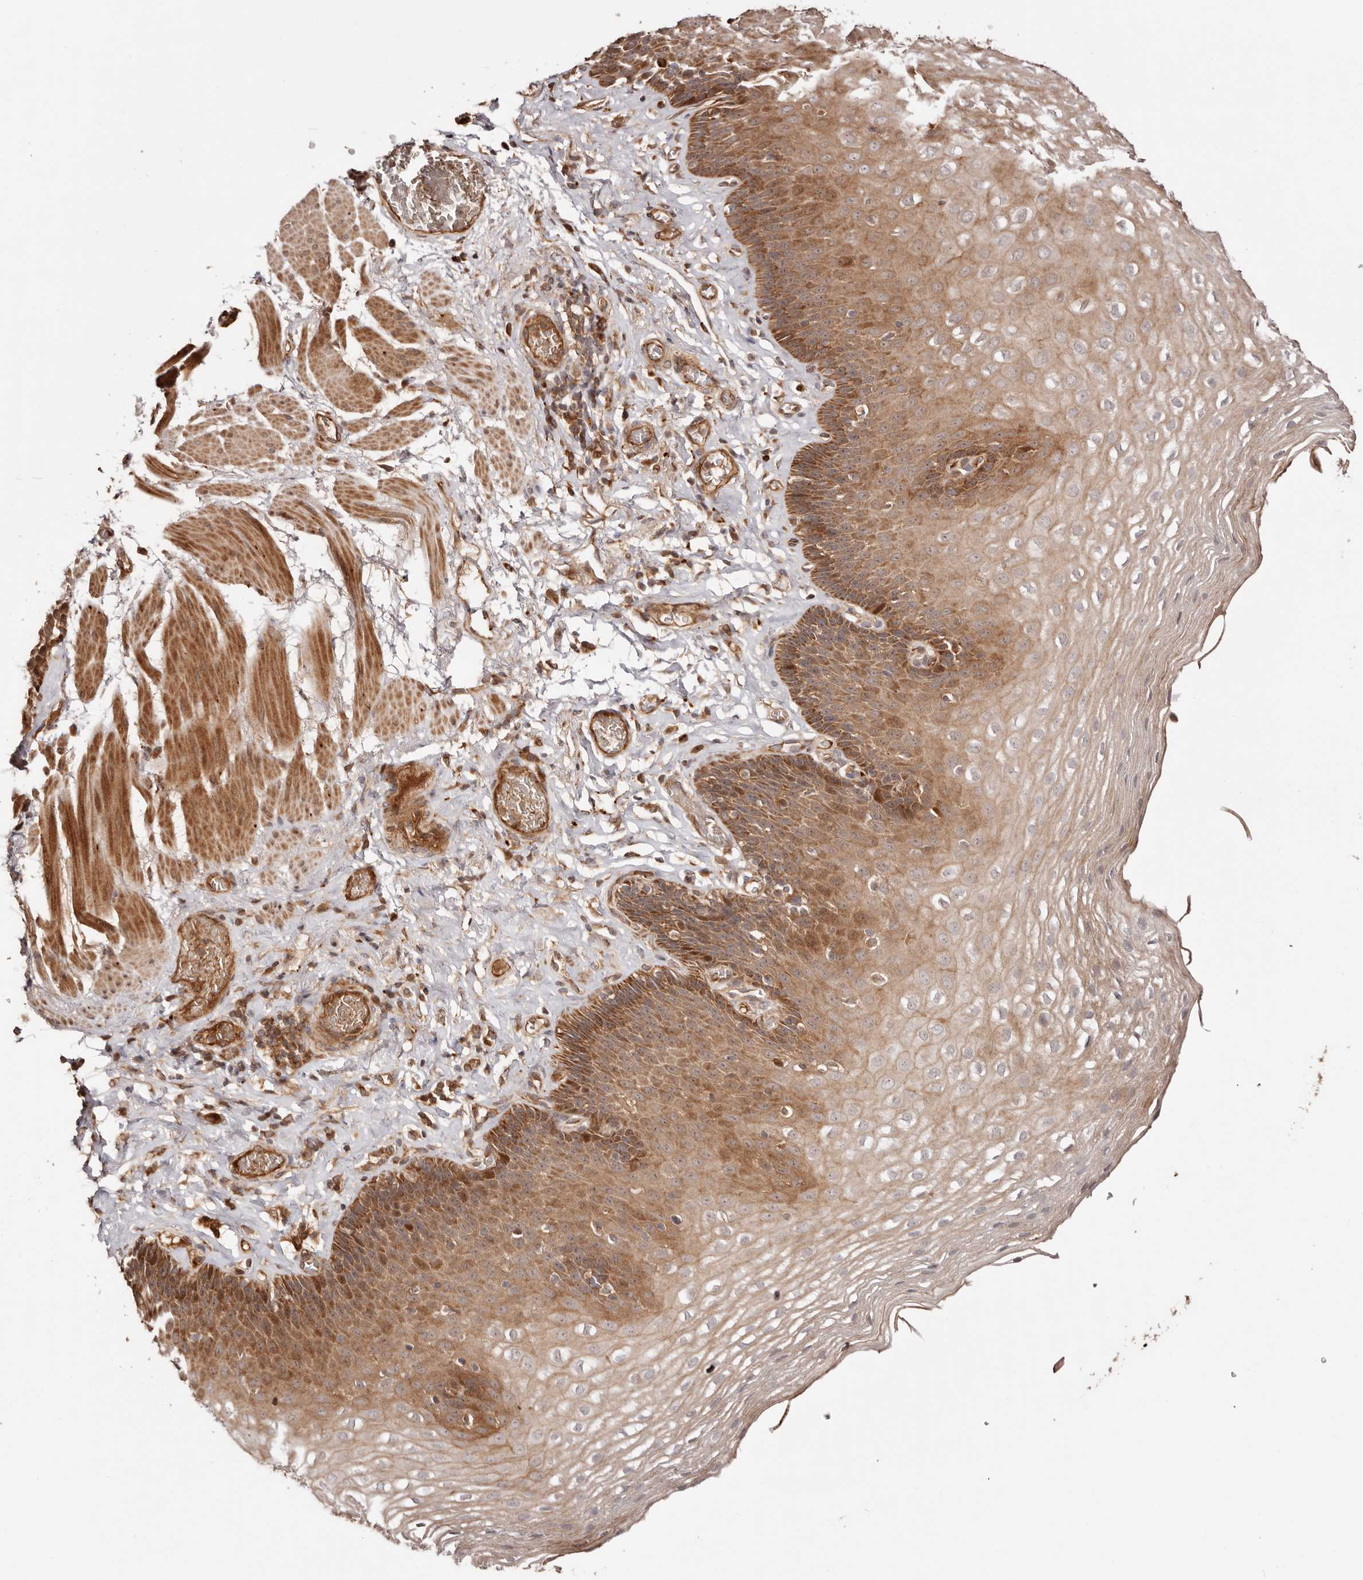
{"staining": {"intensity": "moderate", "quantity": ">75%", "location": "cytoplasmic/membranous,nuclear"}, "tissue": "esophagus", "cell_type": "Squamous epithelial cells", "image_type": "normal", "snomed": [{"axis": "morphology", "description": "Normal tissue, NOS"}, {"axis": "topography", "description": "Esophagus"}], "caption": "Brown immunohistochemical staining in normal esophagus displays moderate cytoplasmic/membranous,nuclear expression in approximately >75% of squamous epithelial cells. (DAB IHC with brightfield microscopy, high magnification).", "gene": "PTPN22", "patient": {"sex": "female", "age": 66}}